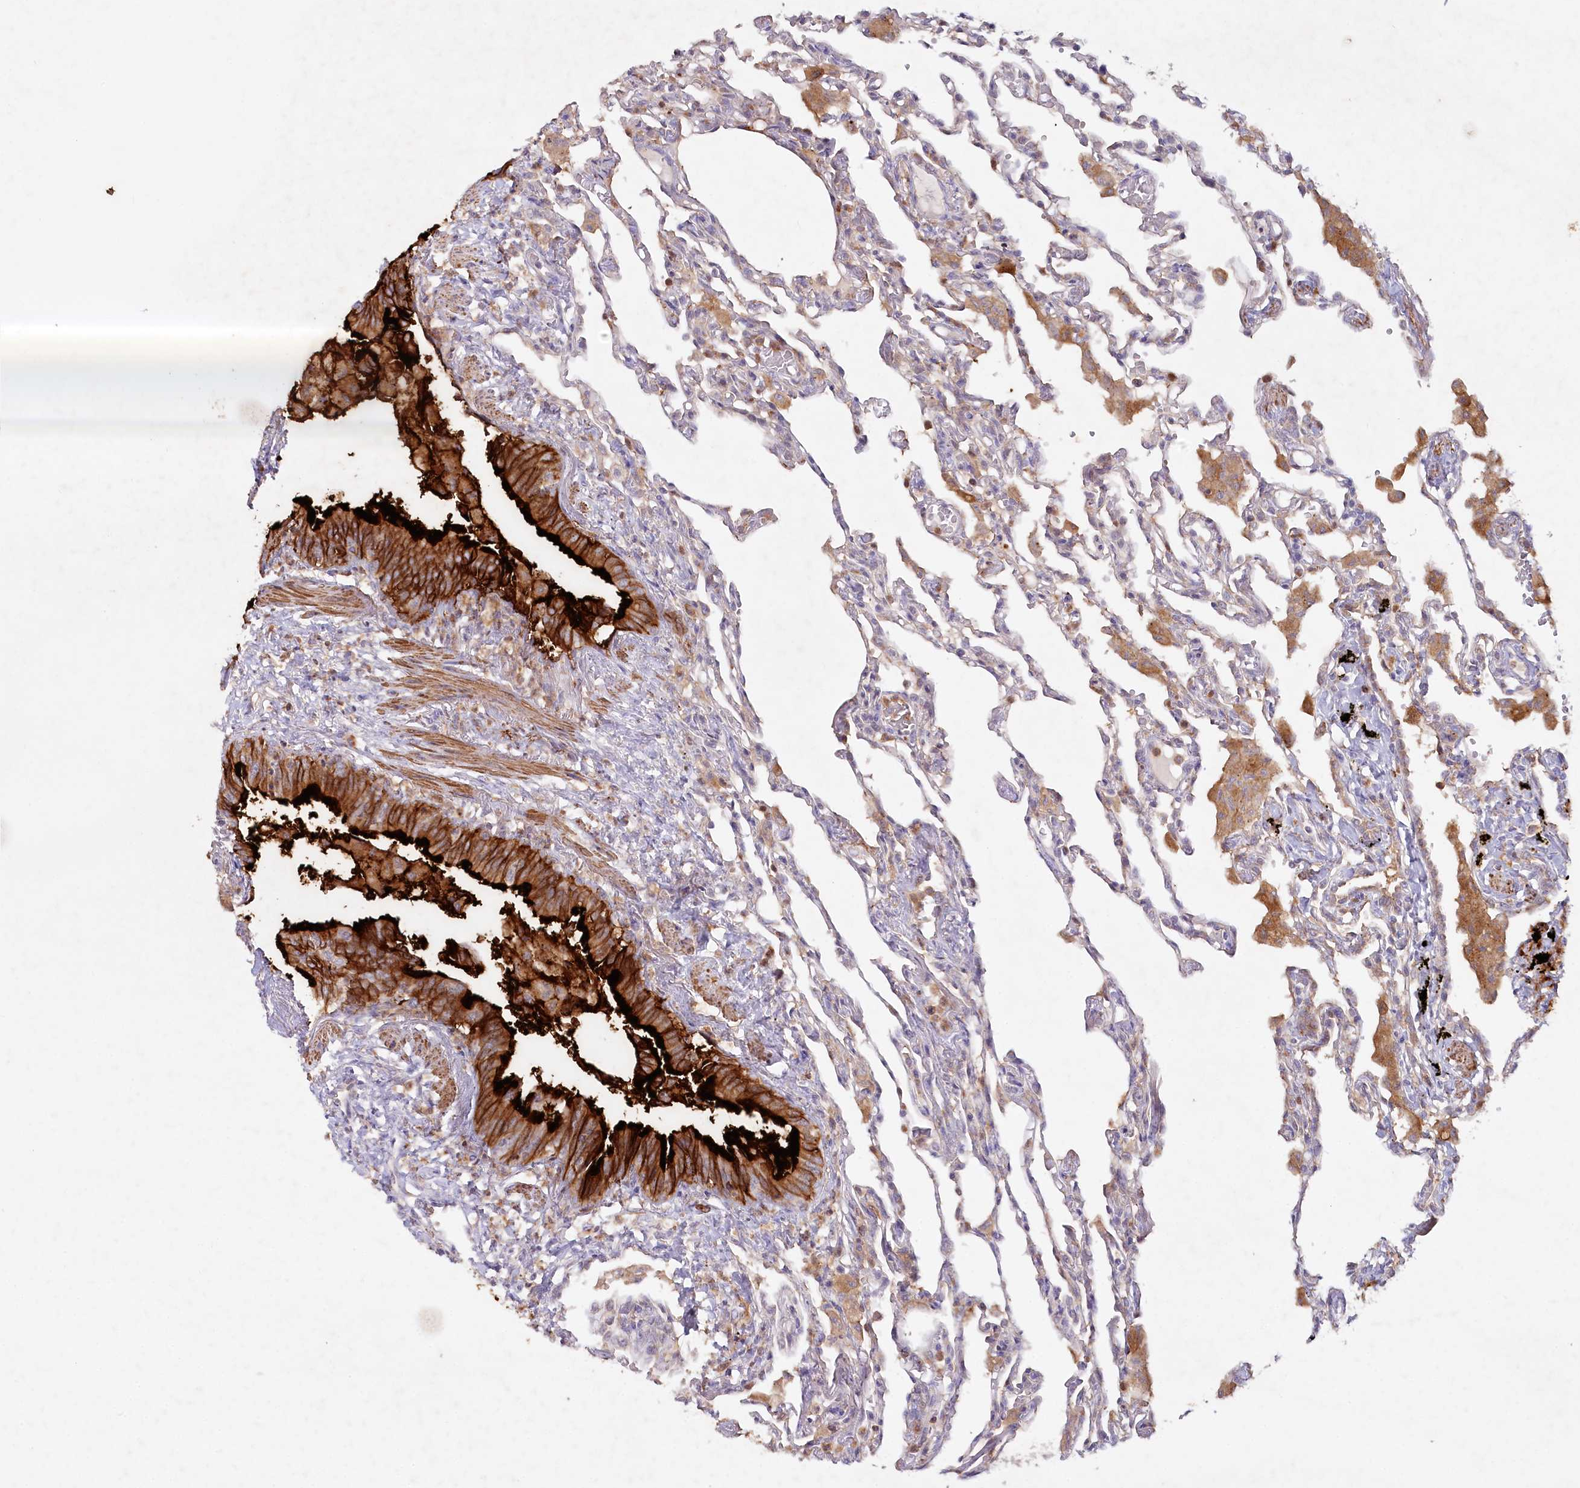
{"staining": {"intensity": "moderate", "quantity": "<25%", "location": "cytoplasmic/membranous"}, "tissue": "lung", "cell_type": "Alveolar cells", "image_type": "normal", "snomed": [{"axis": "morphology", "description": "Normal tissue, NOS"}, {"axis": "topography", "description": "Bronchus"}, {"axis": "topography", "description": "Lung"}], "caption": "Lung was stained to show a protein in brown. There is low levels of moderate cytoplasmic/membranous staining in about <25% of alveolar cells. Using DAB (3,3'-diaminobenzidine) (brown) and hematoxylin (blue) stains, captured at high magnification using brightfield microscopy.", "gene": "ALDH3B1", "patient": {"sex": "female", "age": 49}}